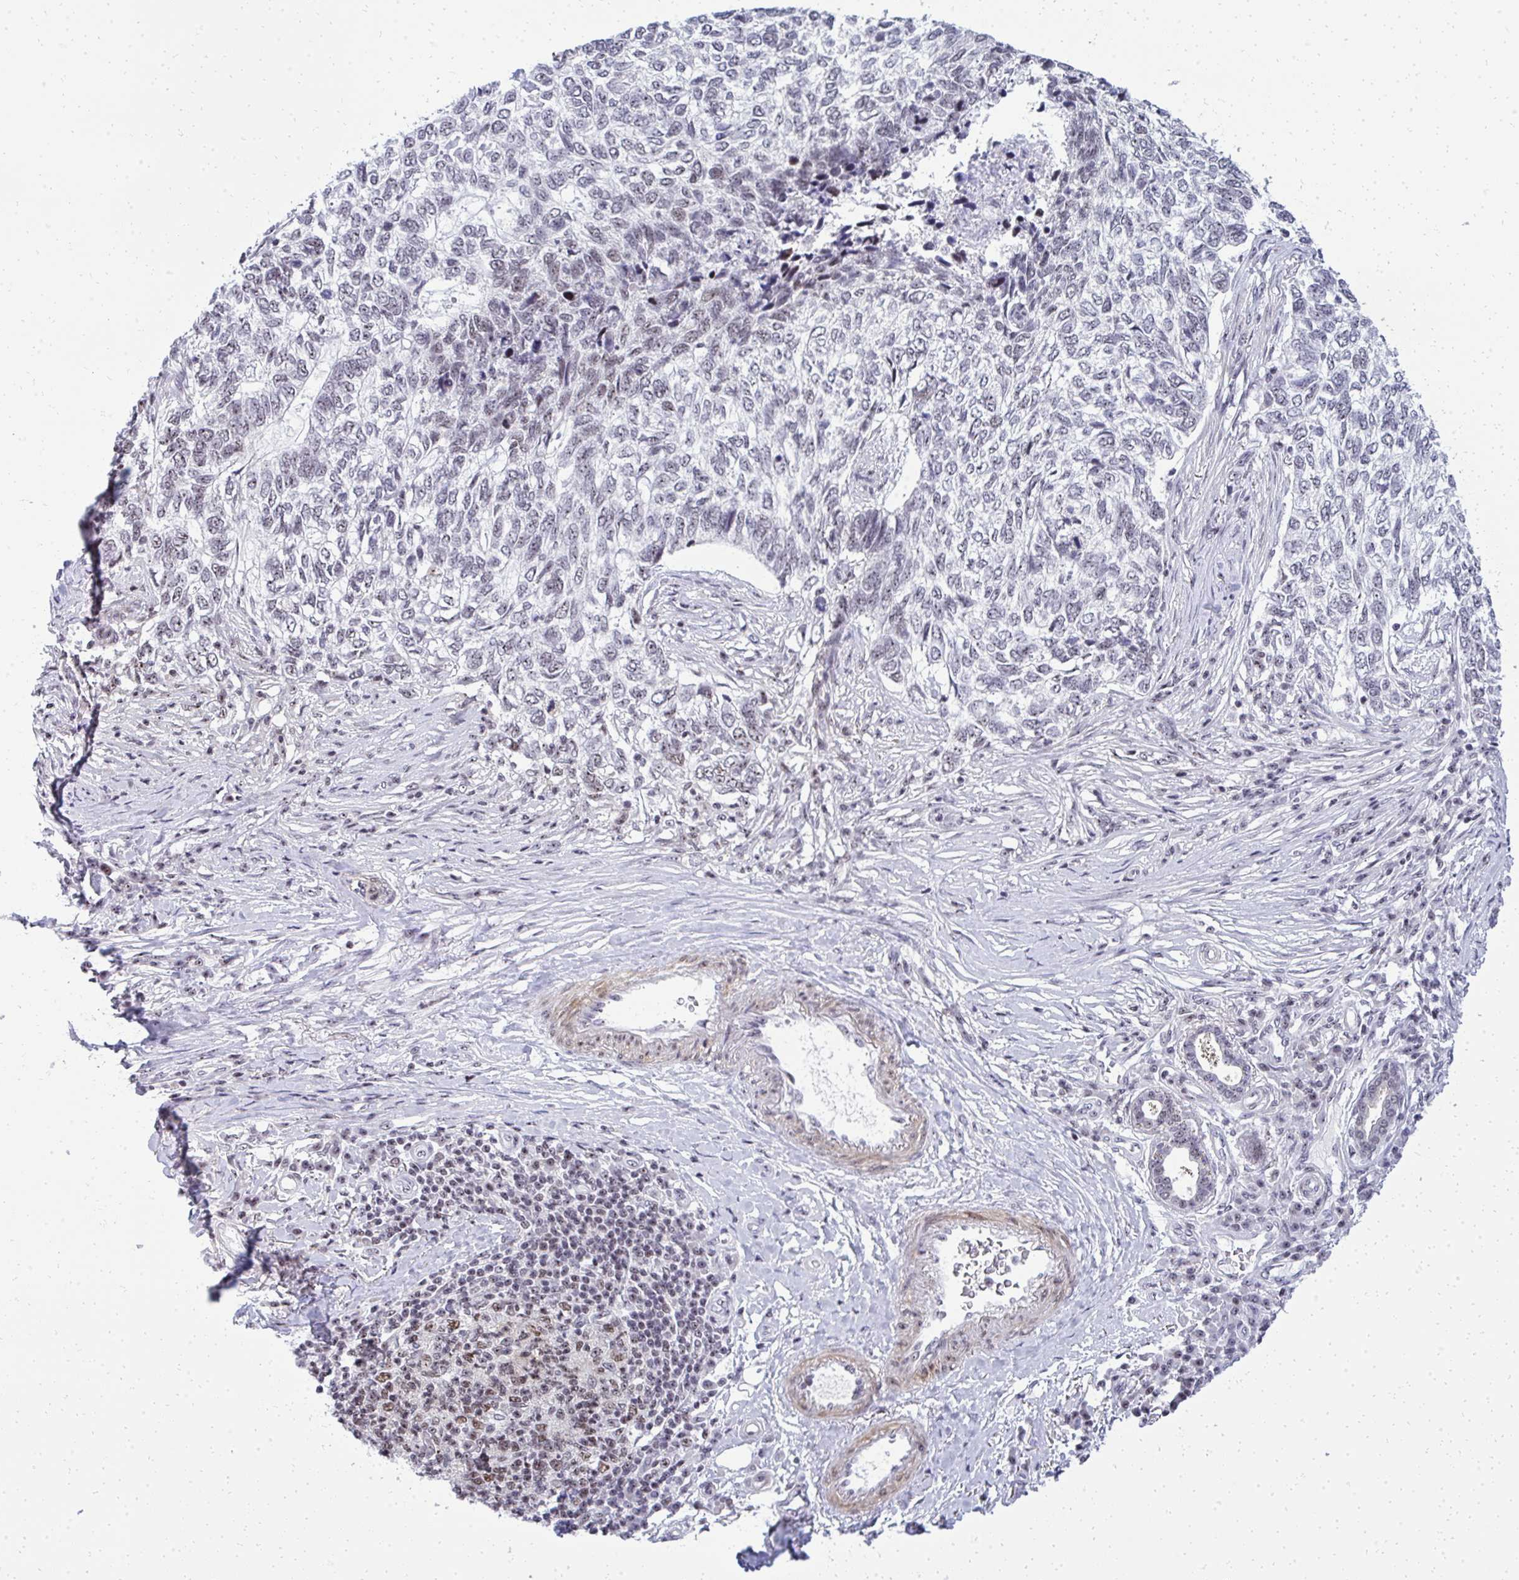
{"staining": {"intensity": "weak", "quantity": "<25%", "location": "nuclear"}, "tissue": "skin cancer", "cell_type": "Tumor cells", "image_type": "cancer", "snomed": [{"axis": "morphology", "description": "Basal cell carcinoma"}, {"axis": "topography", "description": "Skin"}], "caption": "Immunohistochemistry photomicrograph of human skin cancer stained for a protein (brown), which shows no staining in tumor cells. The staining is performed using DAB brown chromogen with nuclei counter-stained in using hematoxylin.", "gene": "SIRT7", "patient": {"sex": "female", "age": 65}}